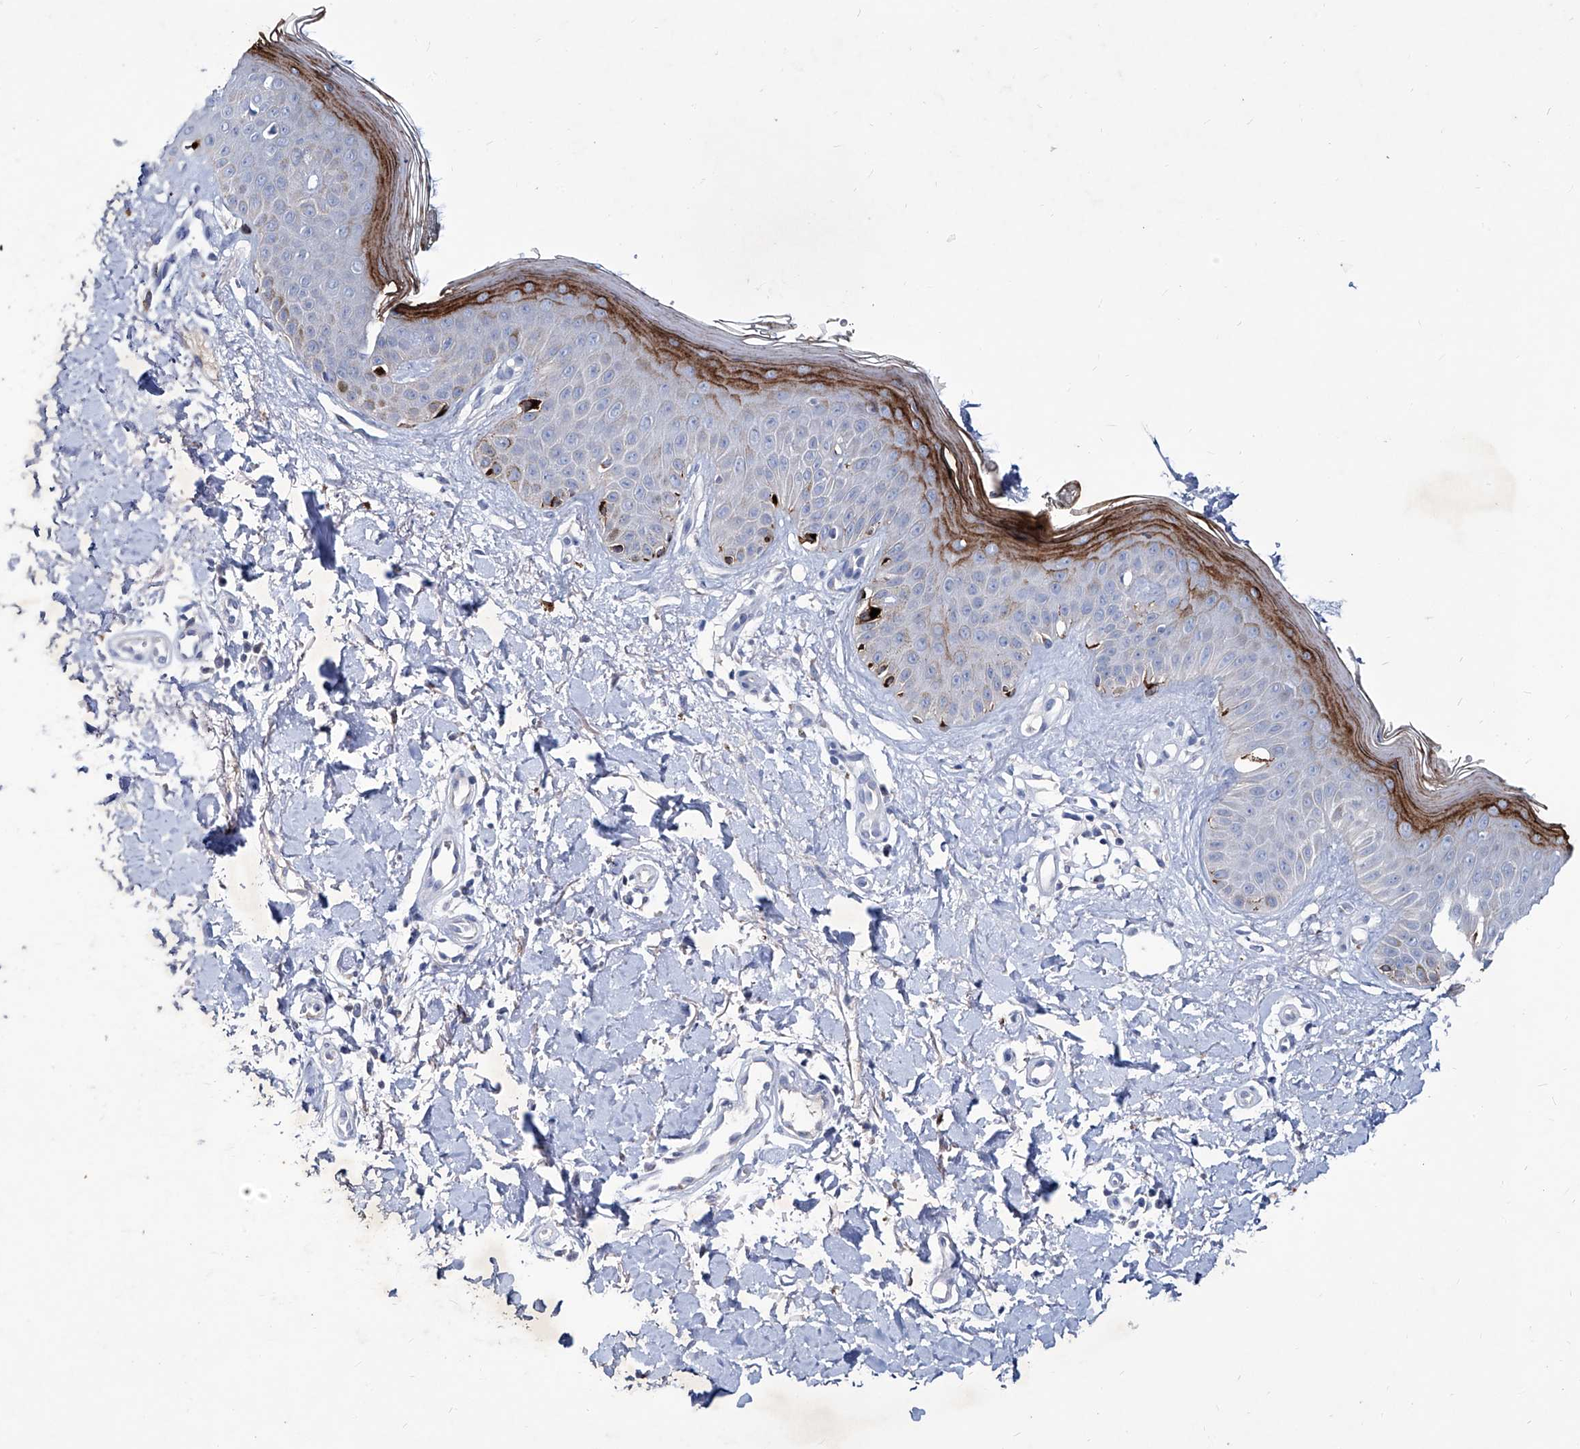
{"staining": {"intensity": "negative", "quantity": "none", "location": "none"}, "tissue": "skin", "cell_type": "Fibroblasts", "image_type": "normal", "snomed": [{"axis": "morphology", "description": "Normal tissue, NOS"}, {"axis": "topography", "description": "Skin"}], "caption": "Micrograph shows no significant protein expression in fibroblasts of normal skin. The staining is performed using DAB brown chromogen with nuclei counter-stained in using hematoxylin.", "gene": "KLHL17", "patient": {"sex": "female", "age": 64}}